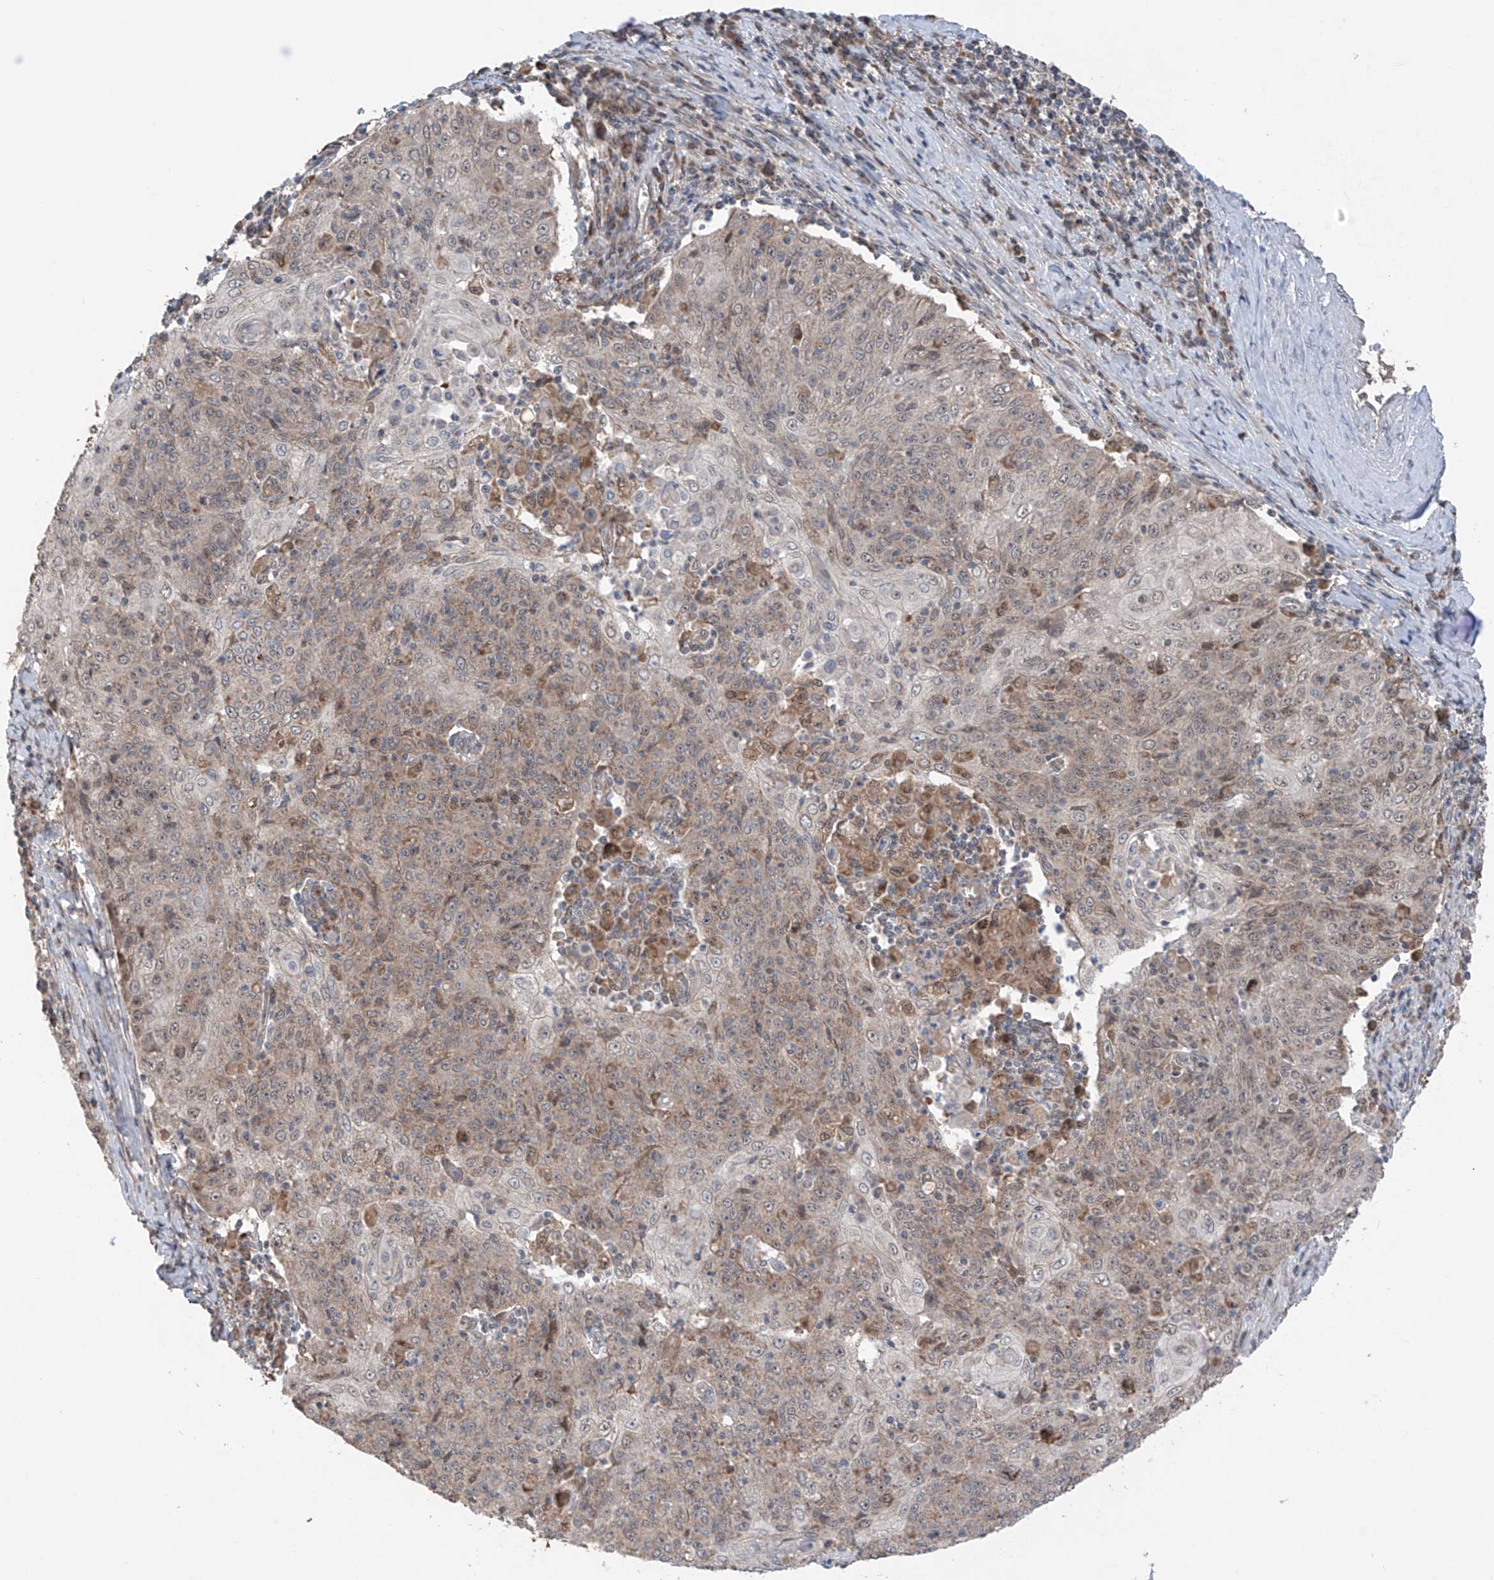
{"staining": {"intensity": "weak", "quantity": "<25%", "location": "cytoplasmic/membranous"}, "tissue": "cervical cancer", "cell_type": "Tumor cells", "image_type": "cancer", "snomed": [{"axis": "morphology", "description": "Squamous cell carcinoma, NOS"}, {"axis": "topography", "description": "Cervix"}], "caption": "This is an immunohistochemistry photomicrograph of cervical cancer. There is no staining in tumor cells.", "gene": "SAMD3", "patient": {"sex": "female", "age": 48}}